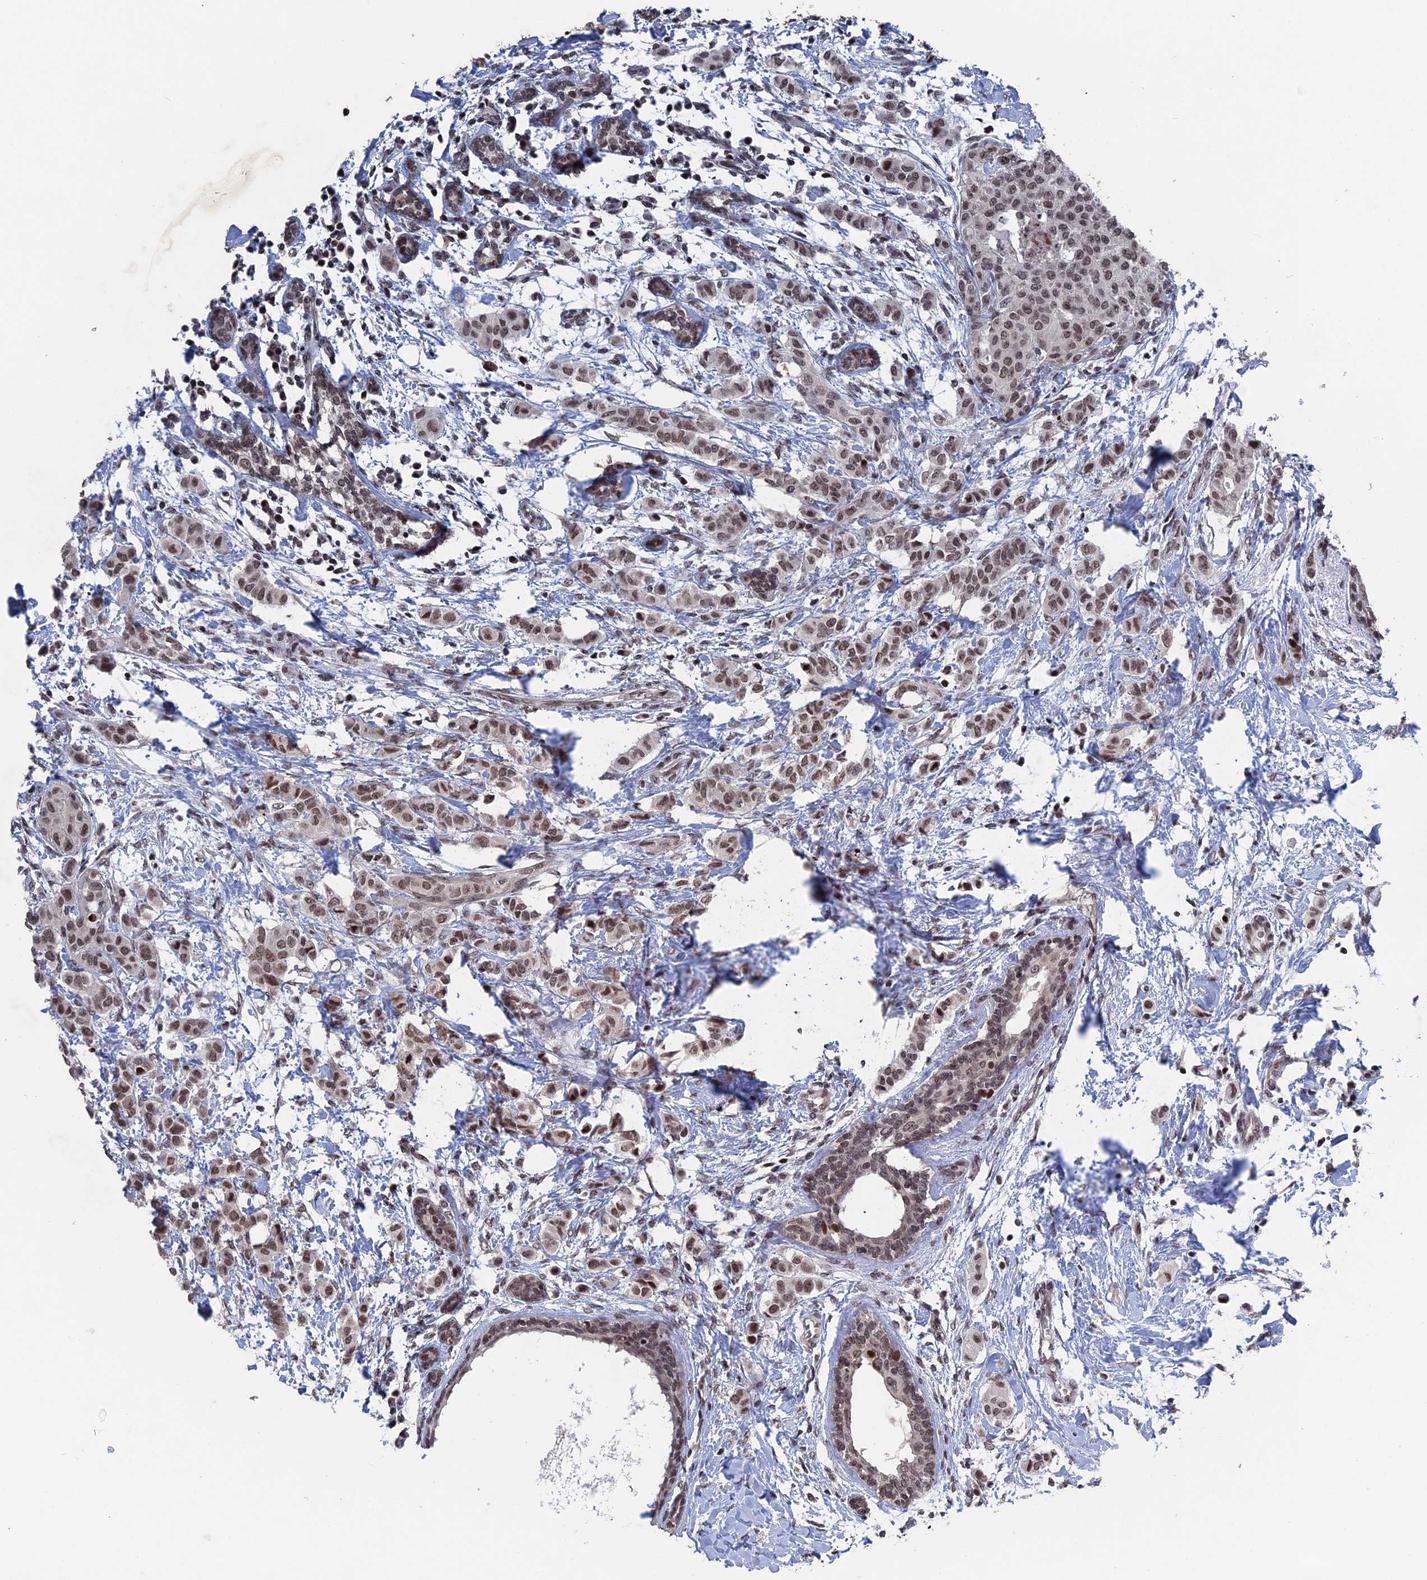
{"staining": {"intensity": "moderate", "quantity": ">75%", "location": "nuclear"}, "tissue": "breast cancer", "cell_type": "Tumor cells", "image_type": "cancer", "snomed": [{"axis": "morphology", "description": "Duct carcinoma"}, {"axis": "topography", "description": "Breast"}], "caption": "An image of human breast cancer (invasive ductal carcinoma) stained for a protein demonstrates moderate nuclear brown staining in tumor cells.", "gene": "NR2C2AP", "patient": {"sex": "female", "age": 40}}